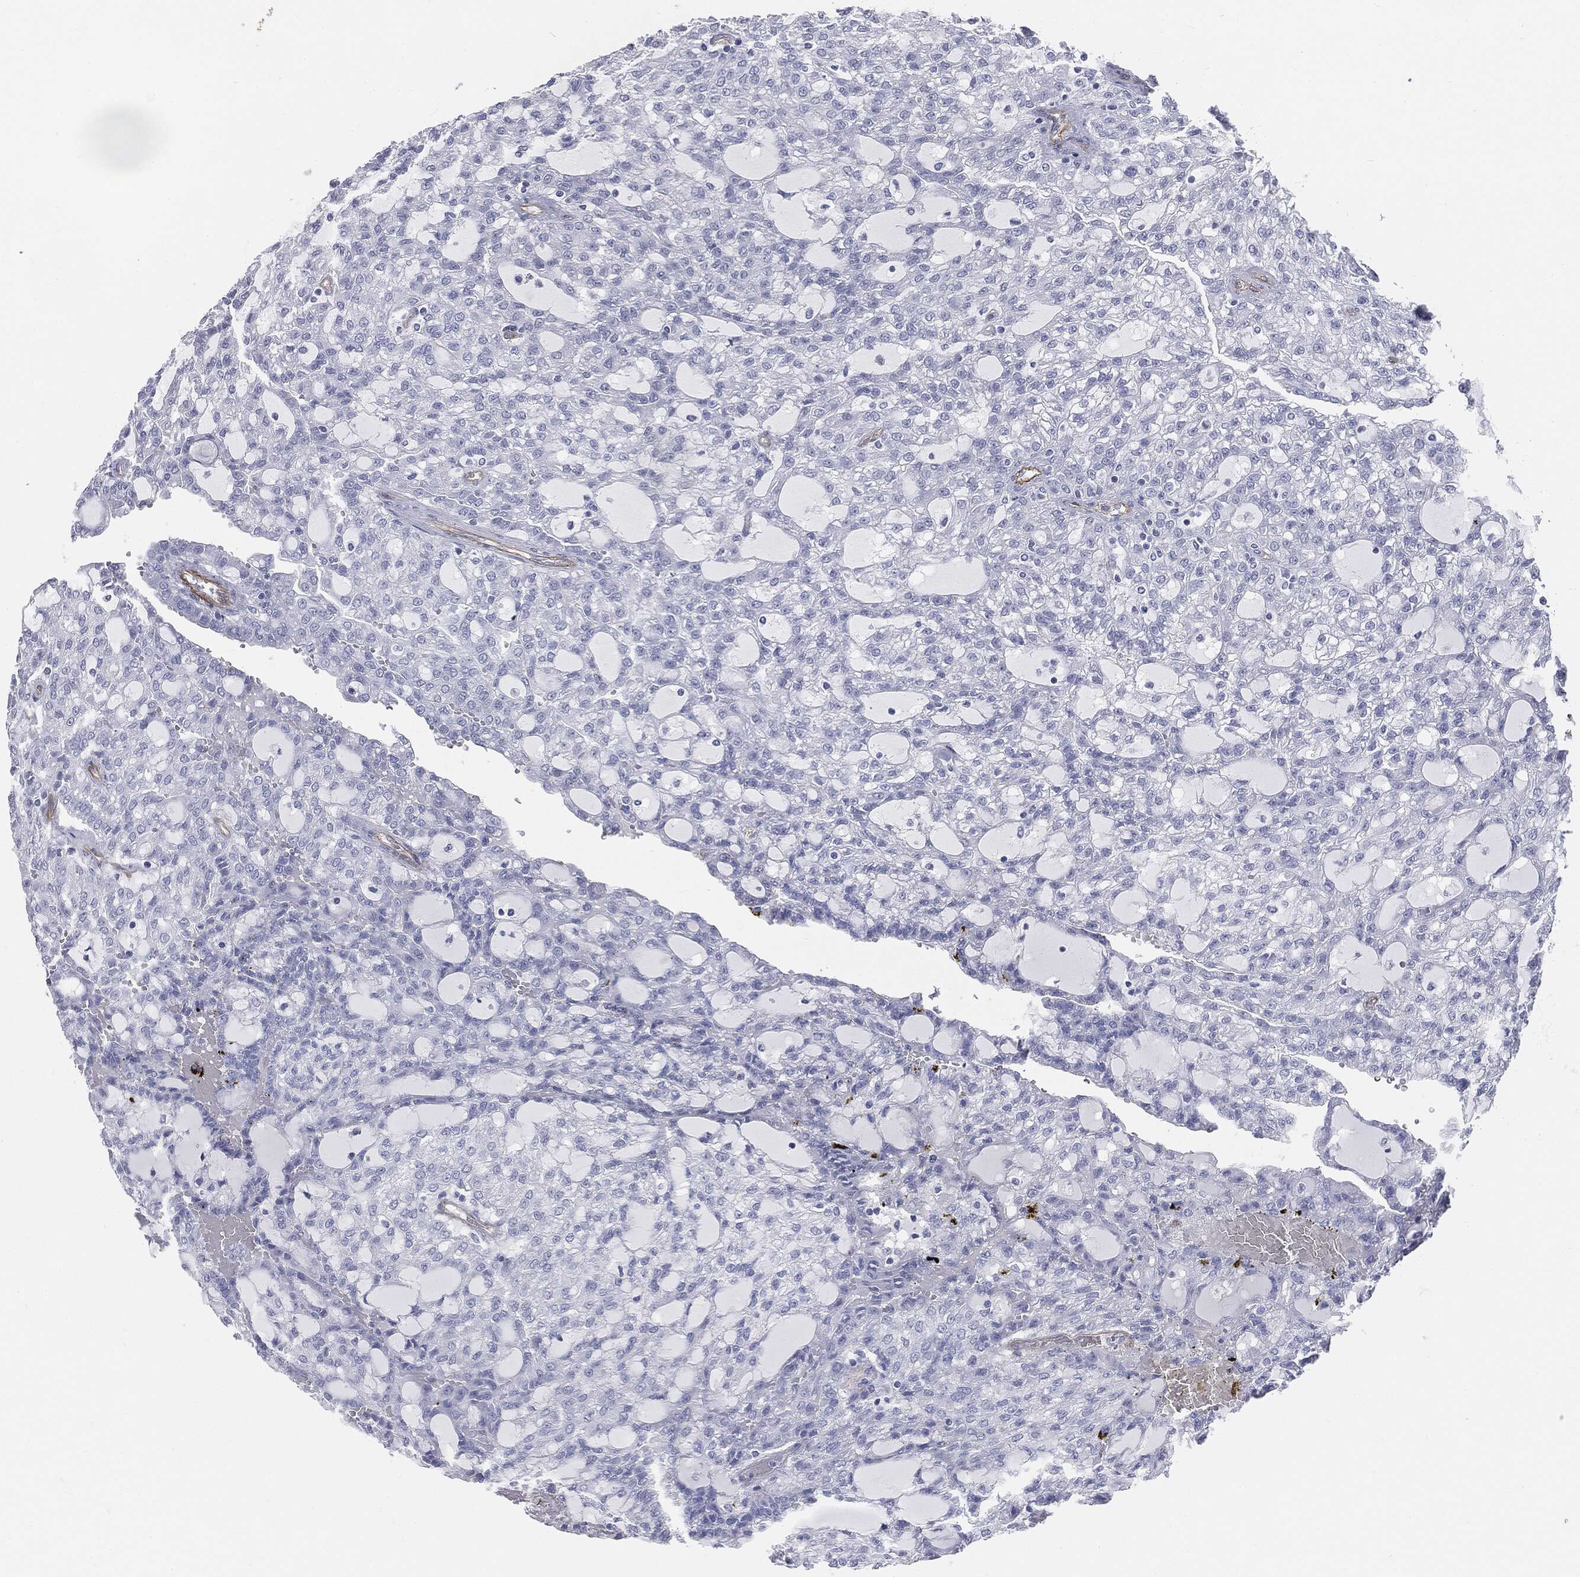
{"staining": {"intensity": "negative", "quantity": "none", "location": "none"}, "tissue": "renal cancer", "cell_type": "Tumor cells", "image_type": "cancer", "snomed": [{"axis": "morphology", "description": "Adenocarcinoma, NOS"}, {"axis": "topography", "description": "Kidney"}], "caption": "Immunohistochemical staining of human renal adenocarcinoma reveals no significant staining in tumor cells.", "gene": "MUC5AC", "patient": {"sex": "male", "age": 63}}